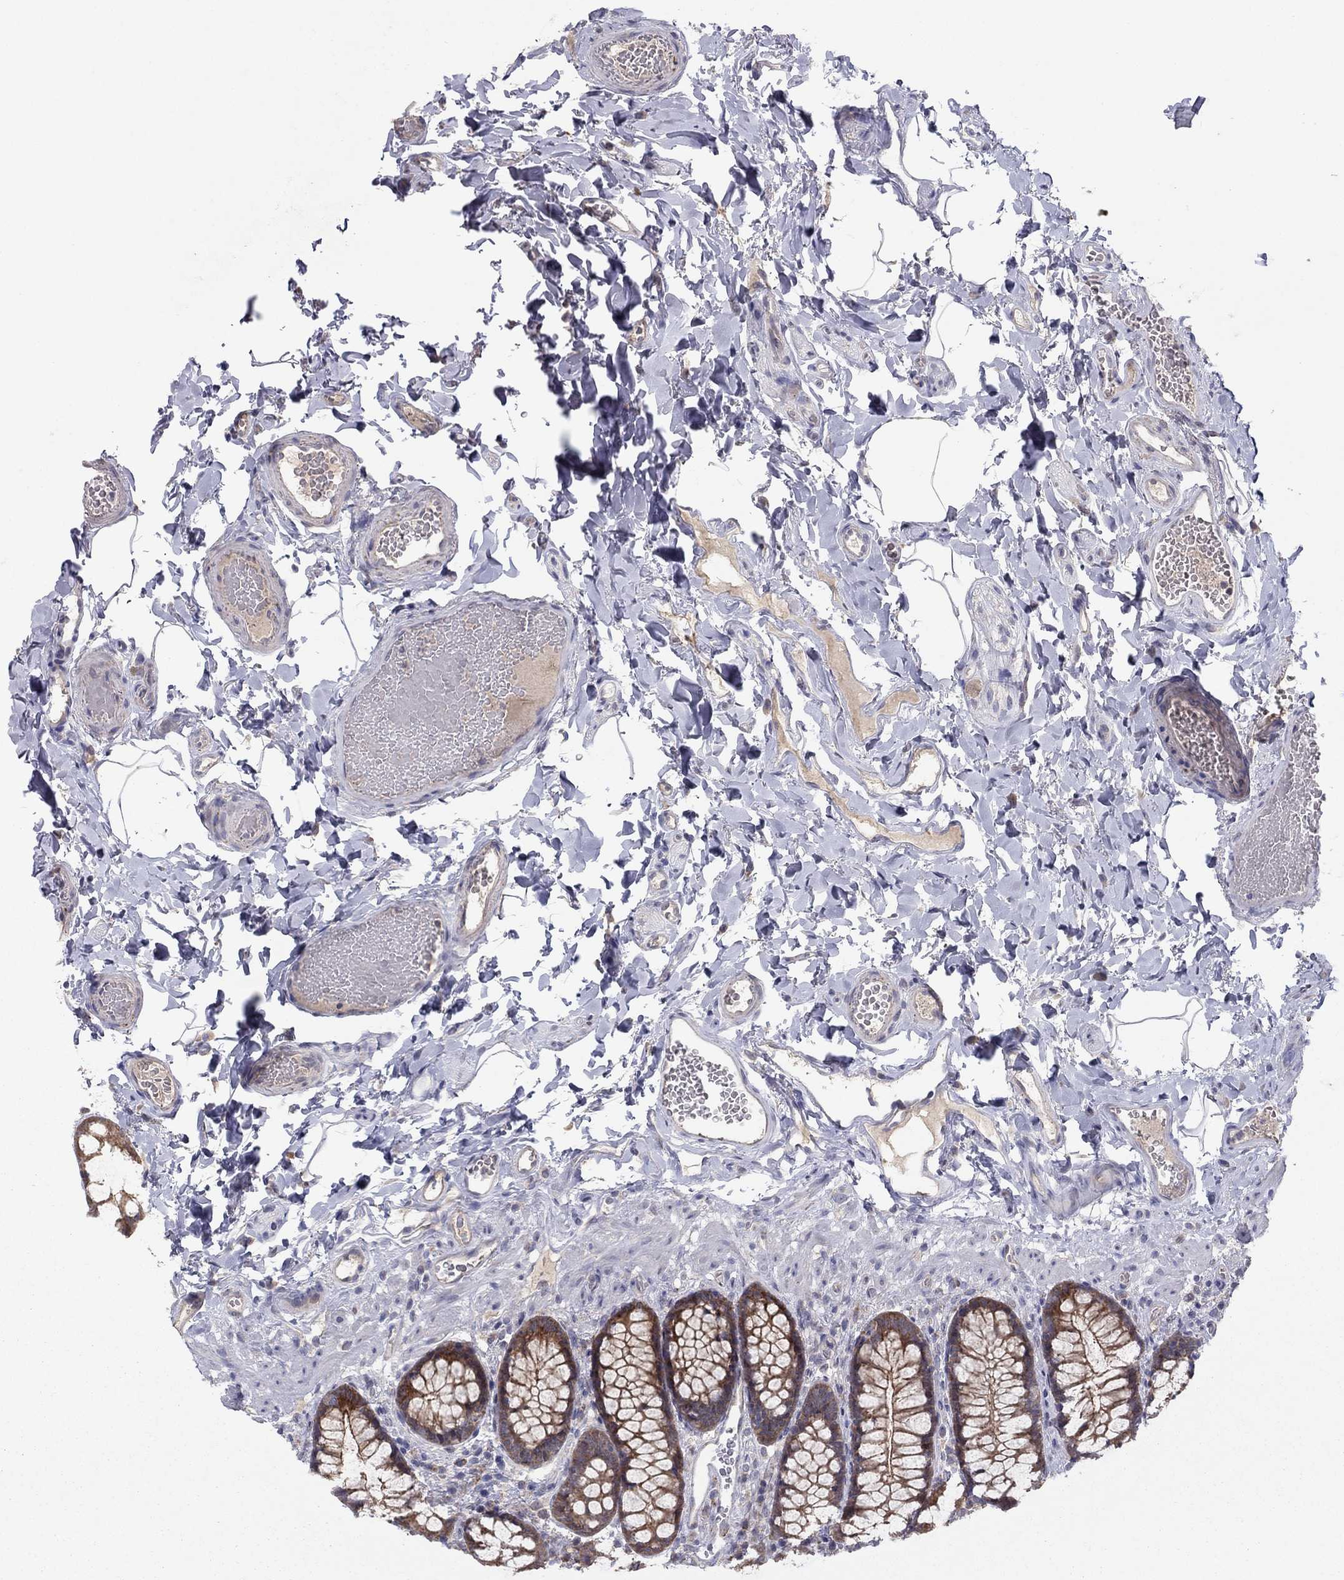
{"staining": {"intensity": "negative", "quantity": "none", "location": "none"}, "tissue": "colon", "cell_type": "Endothelial cells", "image_type": "normal", "snomed": [{"axis": "morphology", "description": "Normal tissue, NOS"}, {"axis": "topography", "description": "Colon"}], "caption": "High magnification brightfield microscopy of benign colon stained with DAB (brown) and counterstained with hematoxylin (blue): endothelial cells show no significant positivity. The staining is performed using DAB (3,3'-diaminobenzidine) brown chromogen with nuclei counter-stained in using hematoxylin.", "gene": "CRACDL", "patient": {"sex": "female", "age": 86}}